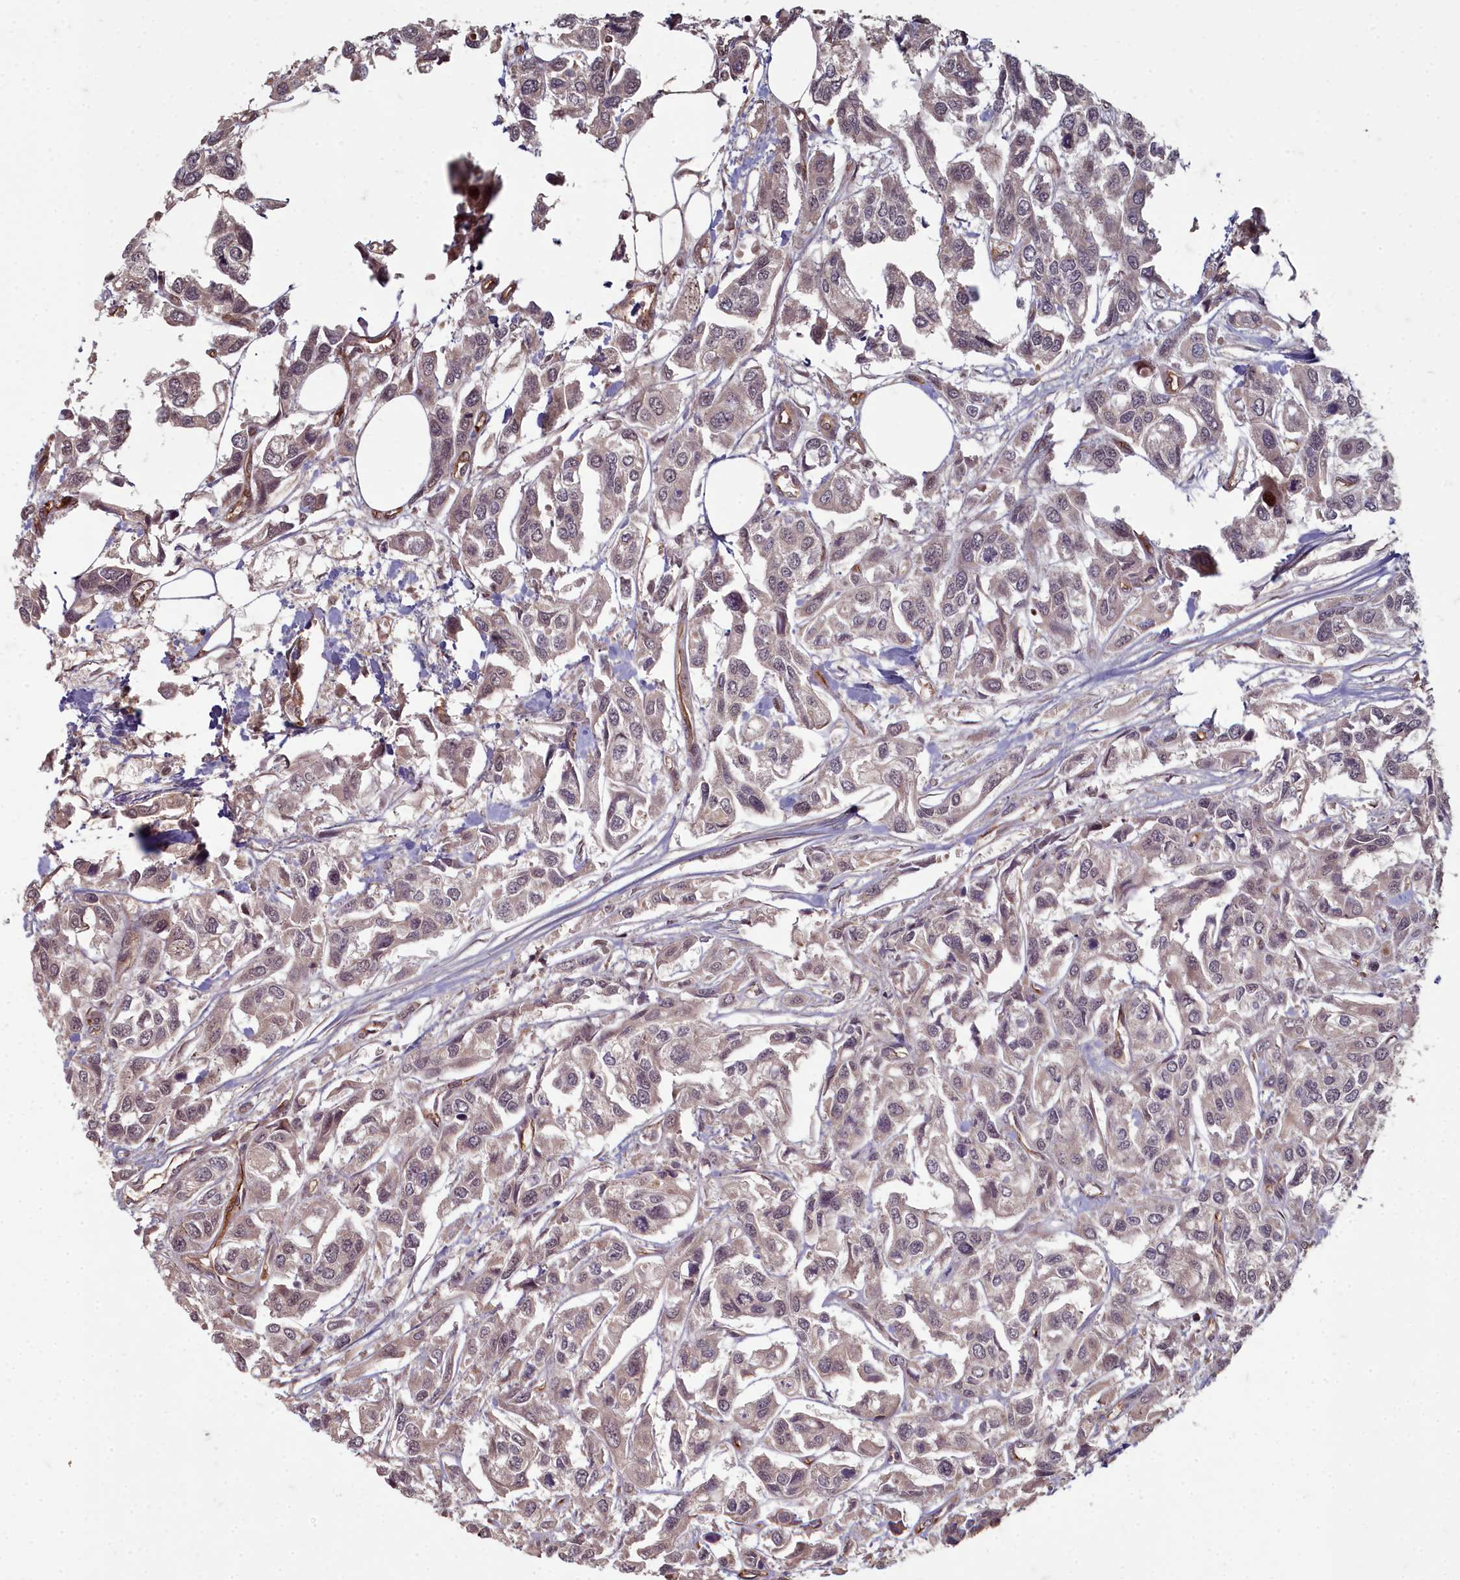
{"staining": {"intensity": "weak", "quantity": "25%-75%", "location": "nuclear"}, "tissue": "urothelial cancer", "cell_type": "Tumor cells", "image_type": "cancer", "snomed": [{"axis": "morphology", "description": "Urothelial carcinoma, High grade"}, {"axis": "topography", "description": "Urinary bladder"}], "caption": "Tumor cells reveal low levels of weak nuclear positivity in about 25%-75% of cells in human urothelial carcinoma (high-grade). (IHC, brightfield microscopy, high magnification).", "gene": "TSPYL4", "patient": {"sex": "male", "age": 67}}